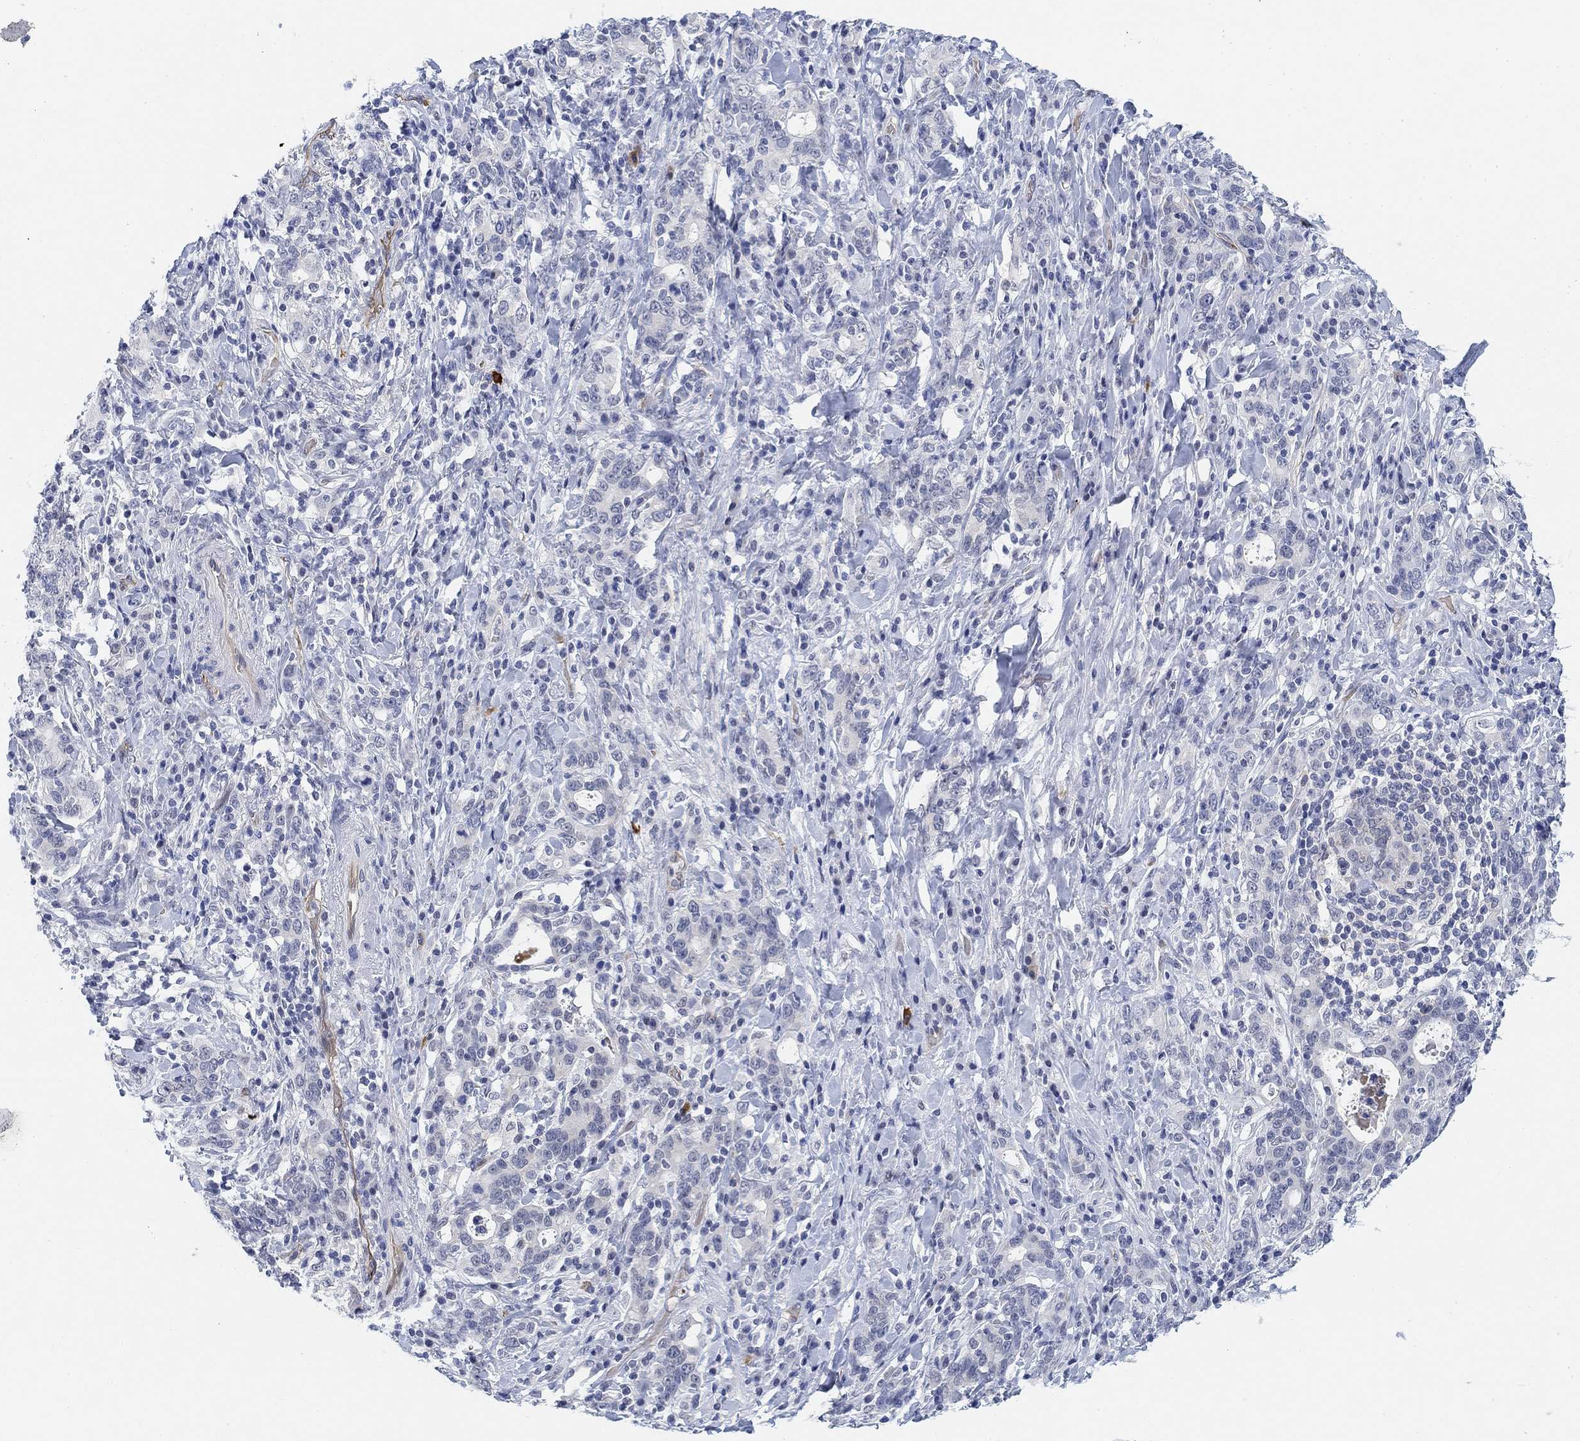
{"staining": {"intensity": "negative", "quantity": "none", "location": "none"}, "tissue": "stomach cancer", "cell_type": "Tumor cells", "image_type": "cancer", "snomed": [{"axis": "morphology", "description": "Adenocarcinoma, NOS"}, {"axis": "topography", "description": "Stomach"}], "caption": "Human stomach cancer (adenocarcinoma) stained for a protein using IHC reveals no staining in tumor cells.", "gene": "PAX6", "patient": {"sex": "male", "age": 79}}